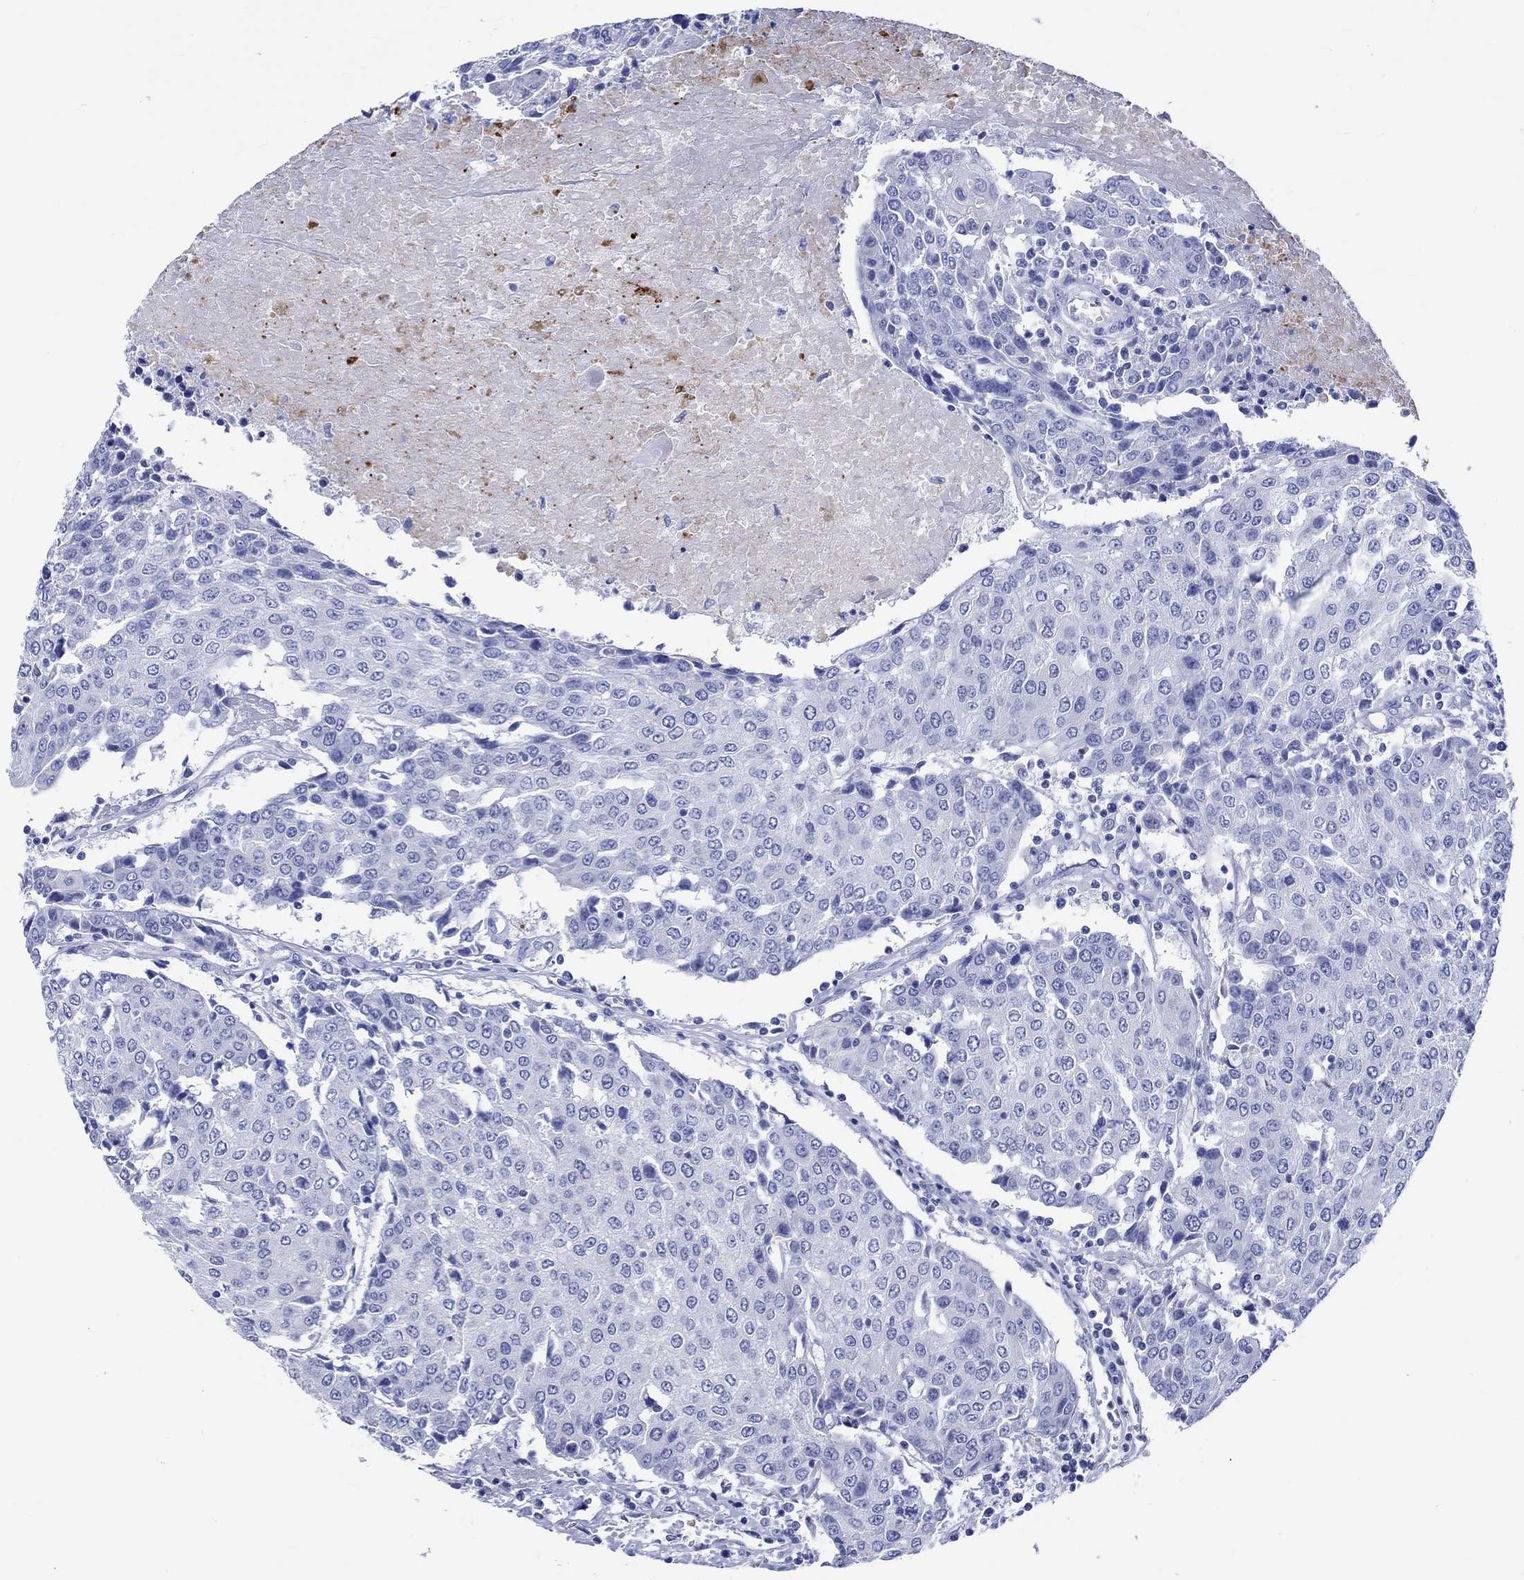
{"staining": {"intensity": "negative", "quantity": "none", "location": "none"}, "tissue": "urothelial cancer", "cell_type": "Tumor cells", "image_type": "cancer", "snomed": [{"axis": "morphology", "description": "Urothelial carcinoma, High grade"}, {"axis": "topography", "description": "Urinary bladder"}], "caption": "This photomicrograph is of high-grade urothelial carcinoma stained with IHC to label a protein in brown with the nuclei are counter-stained blue. There is no staining in tumor cells.", "gene": "KLHL33", "patient": {"sex": "female", "age": 85}}